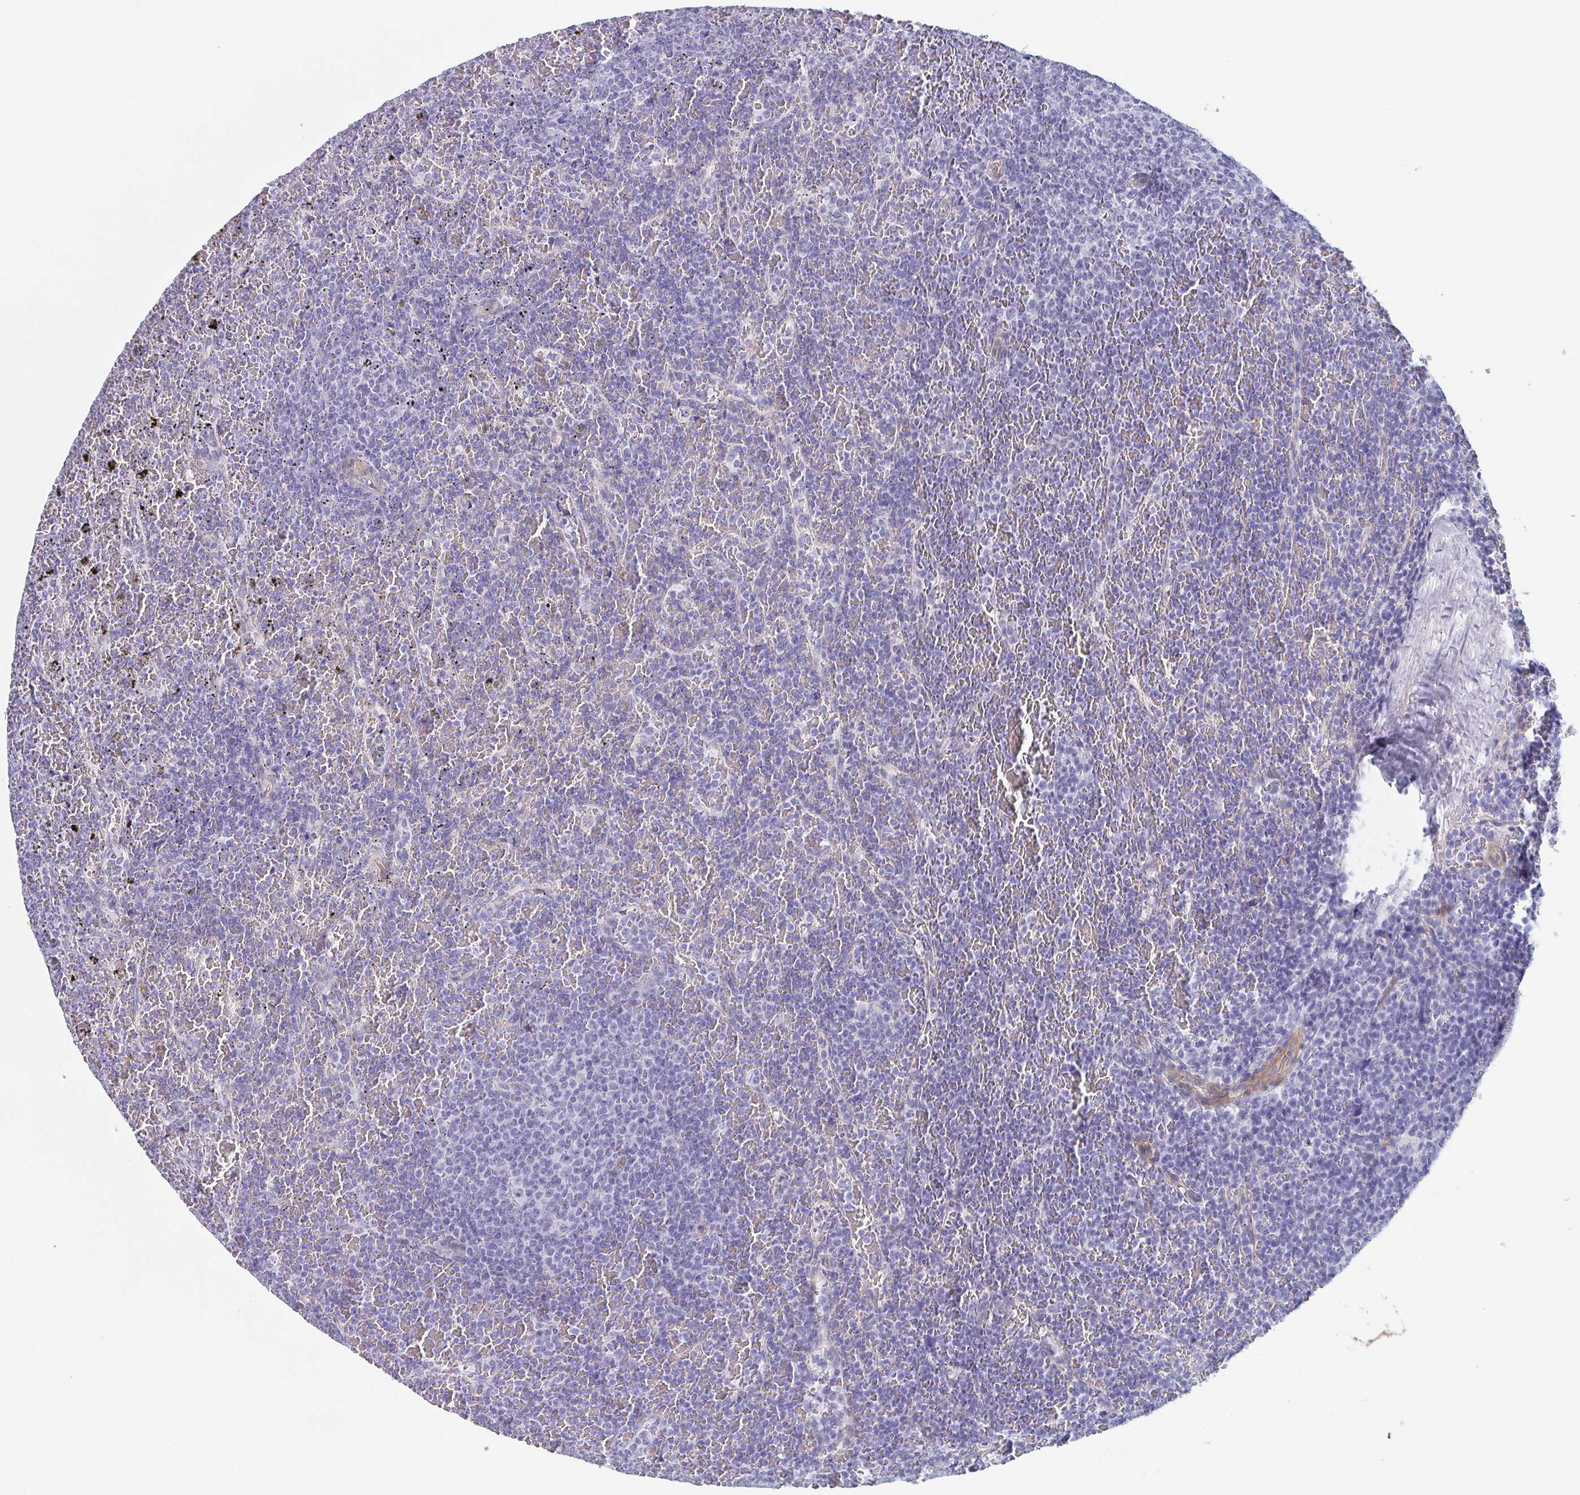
{"staining": {"intensity": "negative", "quantity": "none", "location": "none"}, "tissue": "lymphoma", "cell_type": "Tumor cells", "image_type": "cancer", "snomed": [{"axis": "morphology", "description": "Malignant lymphoma, non-Hodgkin's type, Low grade"}, {"axis": "topography", "description": "Spleen"}], "caption": "Immunohistochemistry image of neoplastic tissue: human lymphoma stained with DAB (3,3'-diaminobenzidine) shows no significant protein positivity in tumor cells. (Stains: DAB (3,3'-diaminobenzidine) immunohistochemistry with hematoxylin counter stain, Microscopy: brightfield microscopy at high magnification).", "gene": "DYNC1I1", "patient": {"sex": "female", "age": 77}}